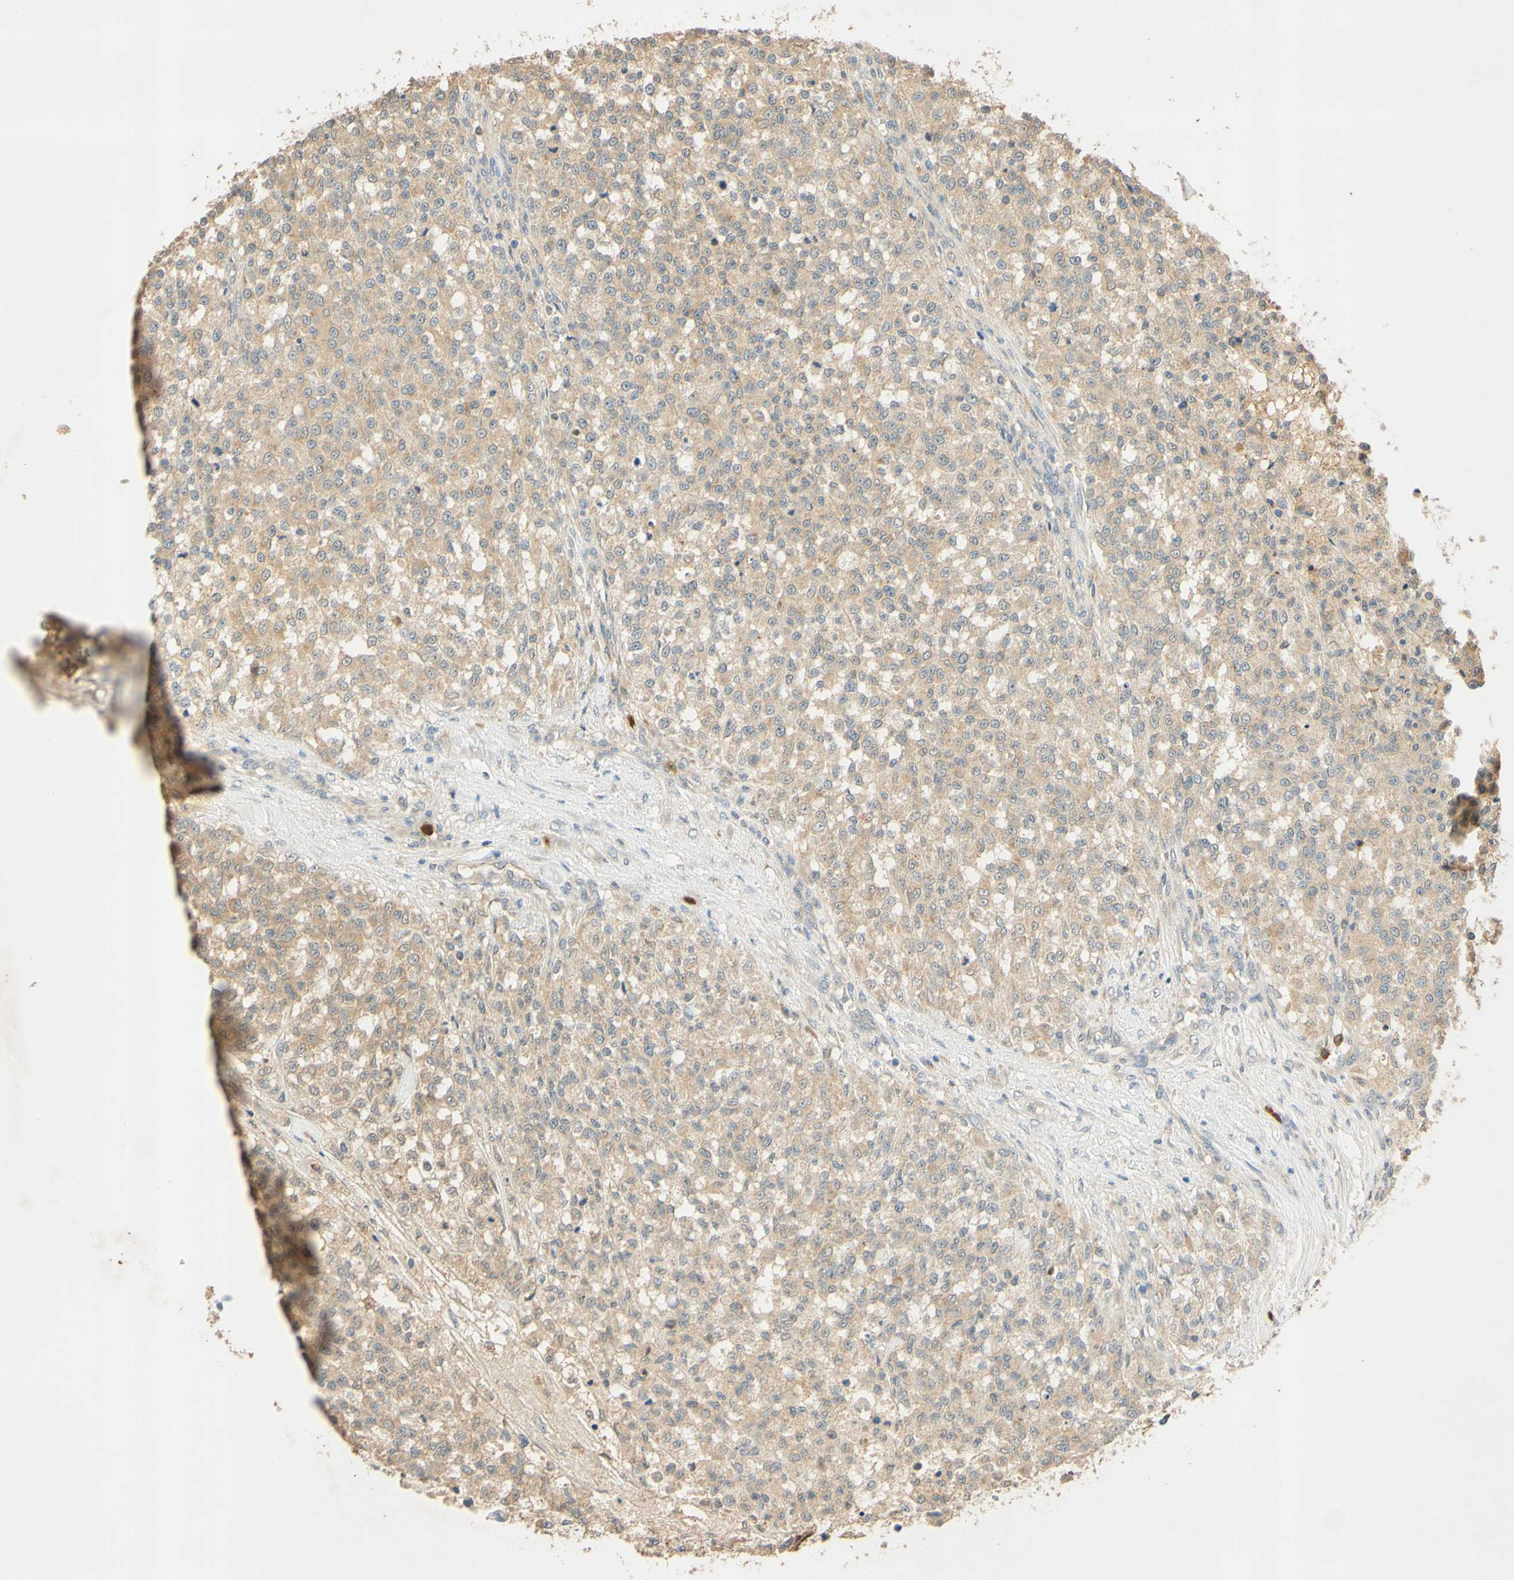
{"staining": {"intensity": "weak", "quantity": ">75%", "location": "cytoplasmic/membranous"}, "tissue": "testis cancer", "cell_type": "Tumor cells", "image_type": "cancer", "snomed": [{"axis": "morphology", "description": "Seminoma, NOS"}, {"axis": "topography", "description": "Testis"}], "caption": "Protein analysis of testis seminoma tissue shows weak cytoplasmic/membranous staining in about >75% of tumor cells. (DAB (3,3'-diaminobenzidine) IHC, brown staining for protein, blue staining for nuclei).", "gene": "ENTREP2", "patient": {"sex": "male", "age": 59}}